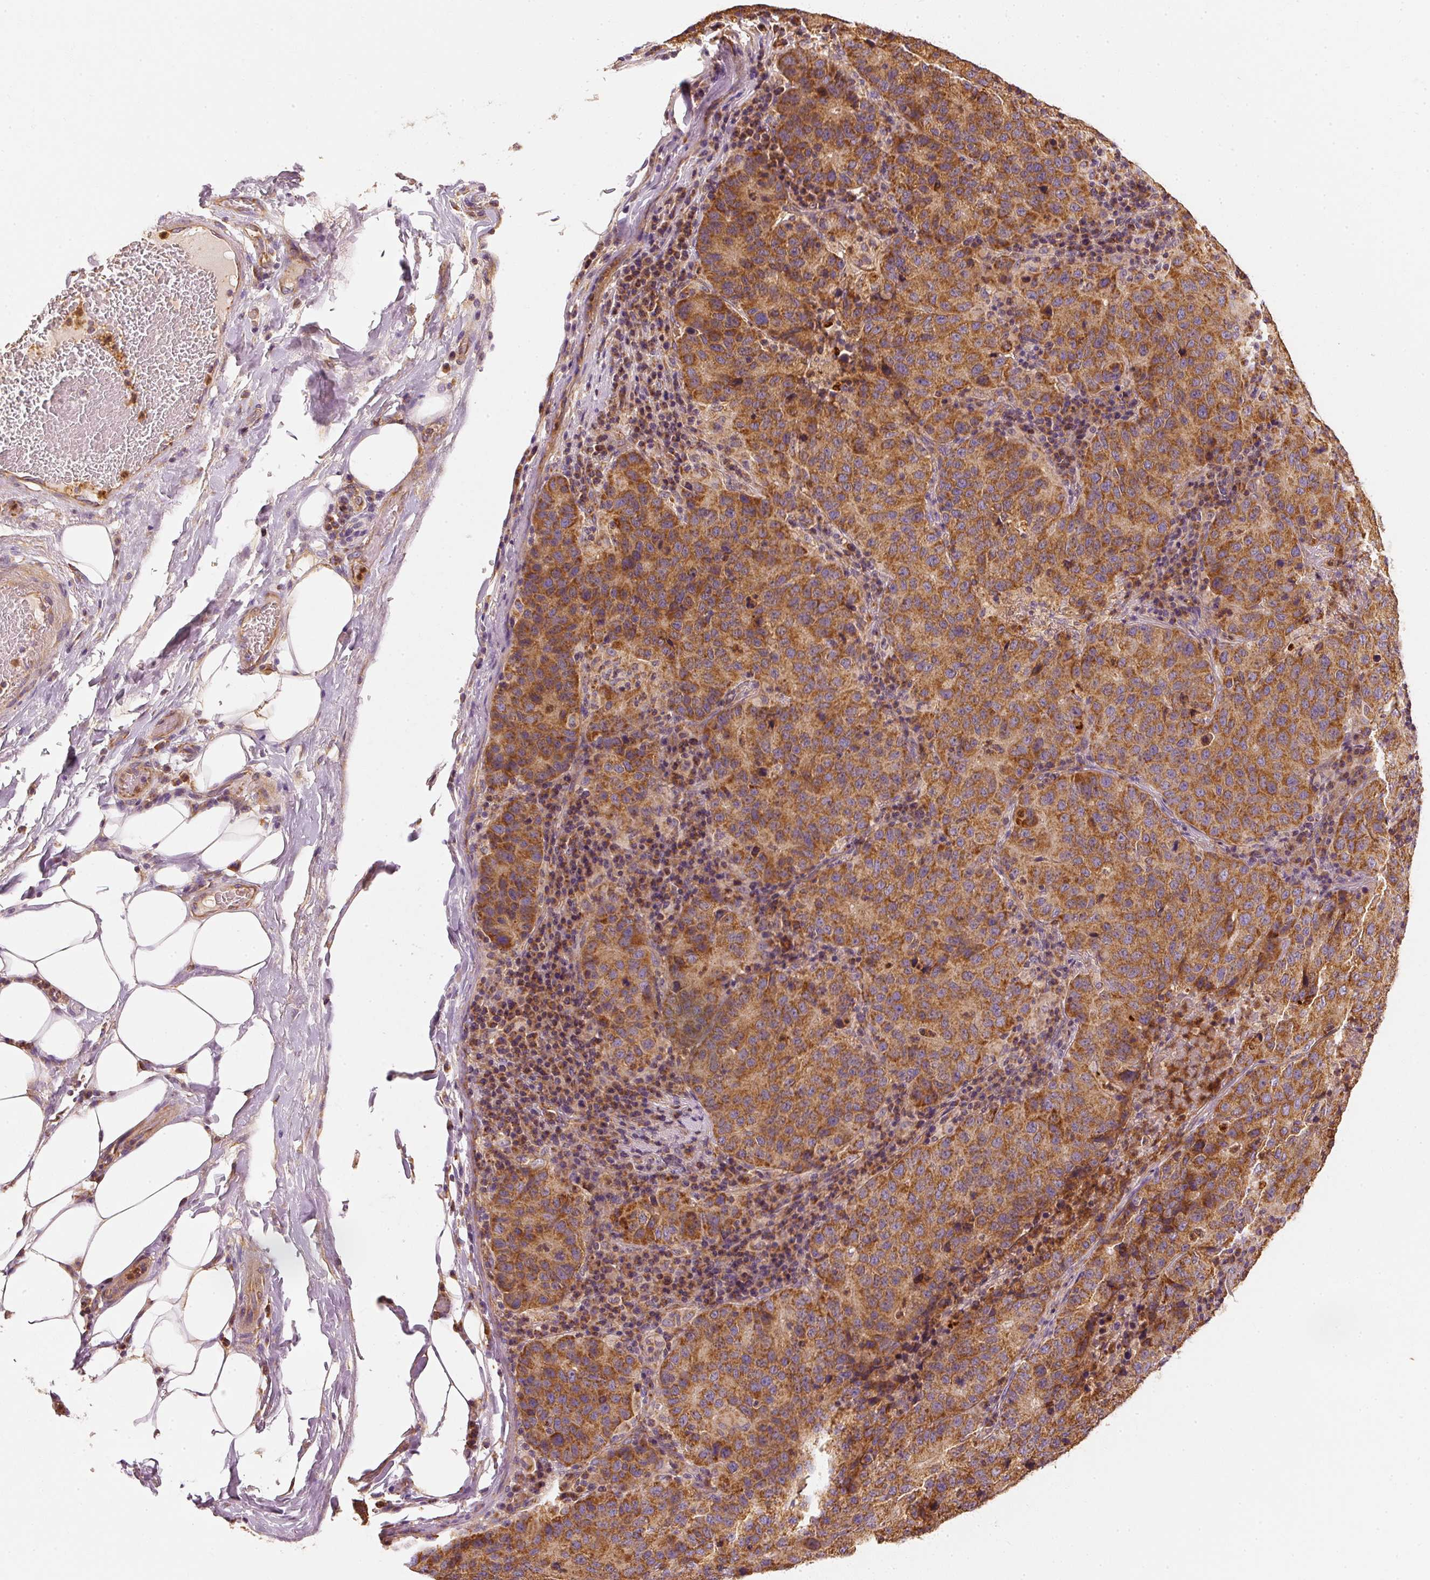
{"staining": {"intensity": "strong", "quantity": ">75%", "location": "cytoplasmic/membranous"}, "tissue": "stomach cancer", "cell_type": "Tumor cells", "image_type": "cancer", "snomed": [{"axis": "morphology", "description": "Adenocarcinoma, NOS"}, {"axis": "topography", "description": "Stomach"}], "caption": "This is a micrograph of IHC staining of stomach cancer (adenocarcinoma), which shows strong expression in the cytoplasmic/membranous of tumor cells.", "gene": "TOMM40", "patient": {"sex": "male", "age": 71}}